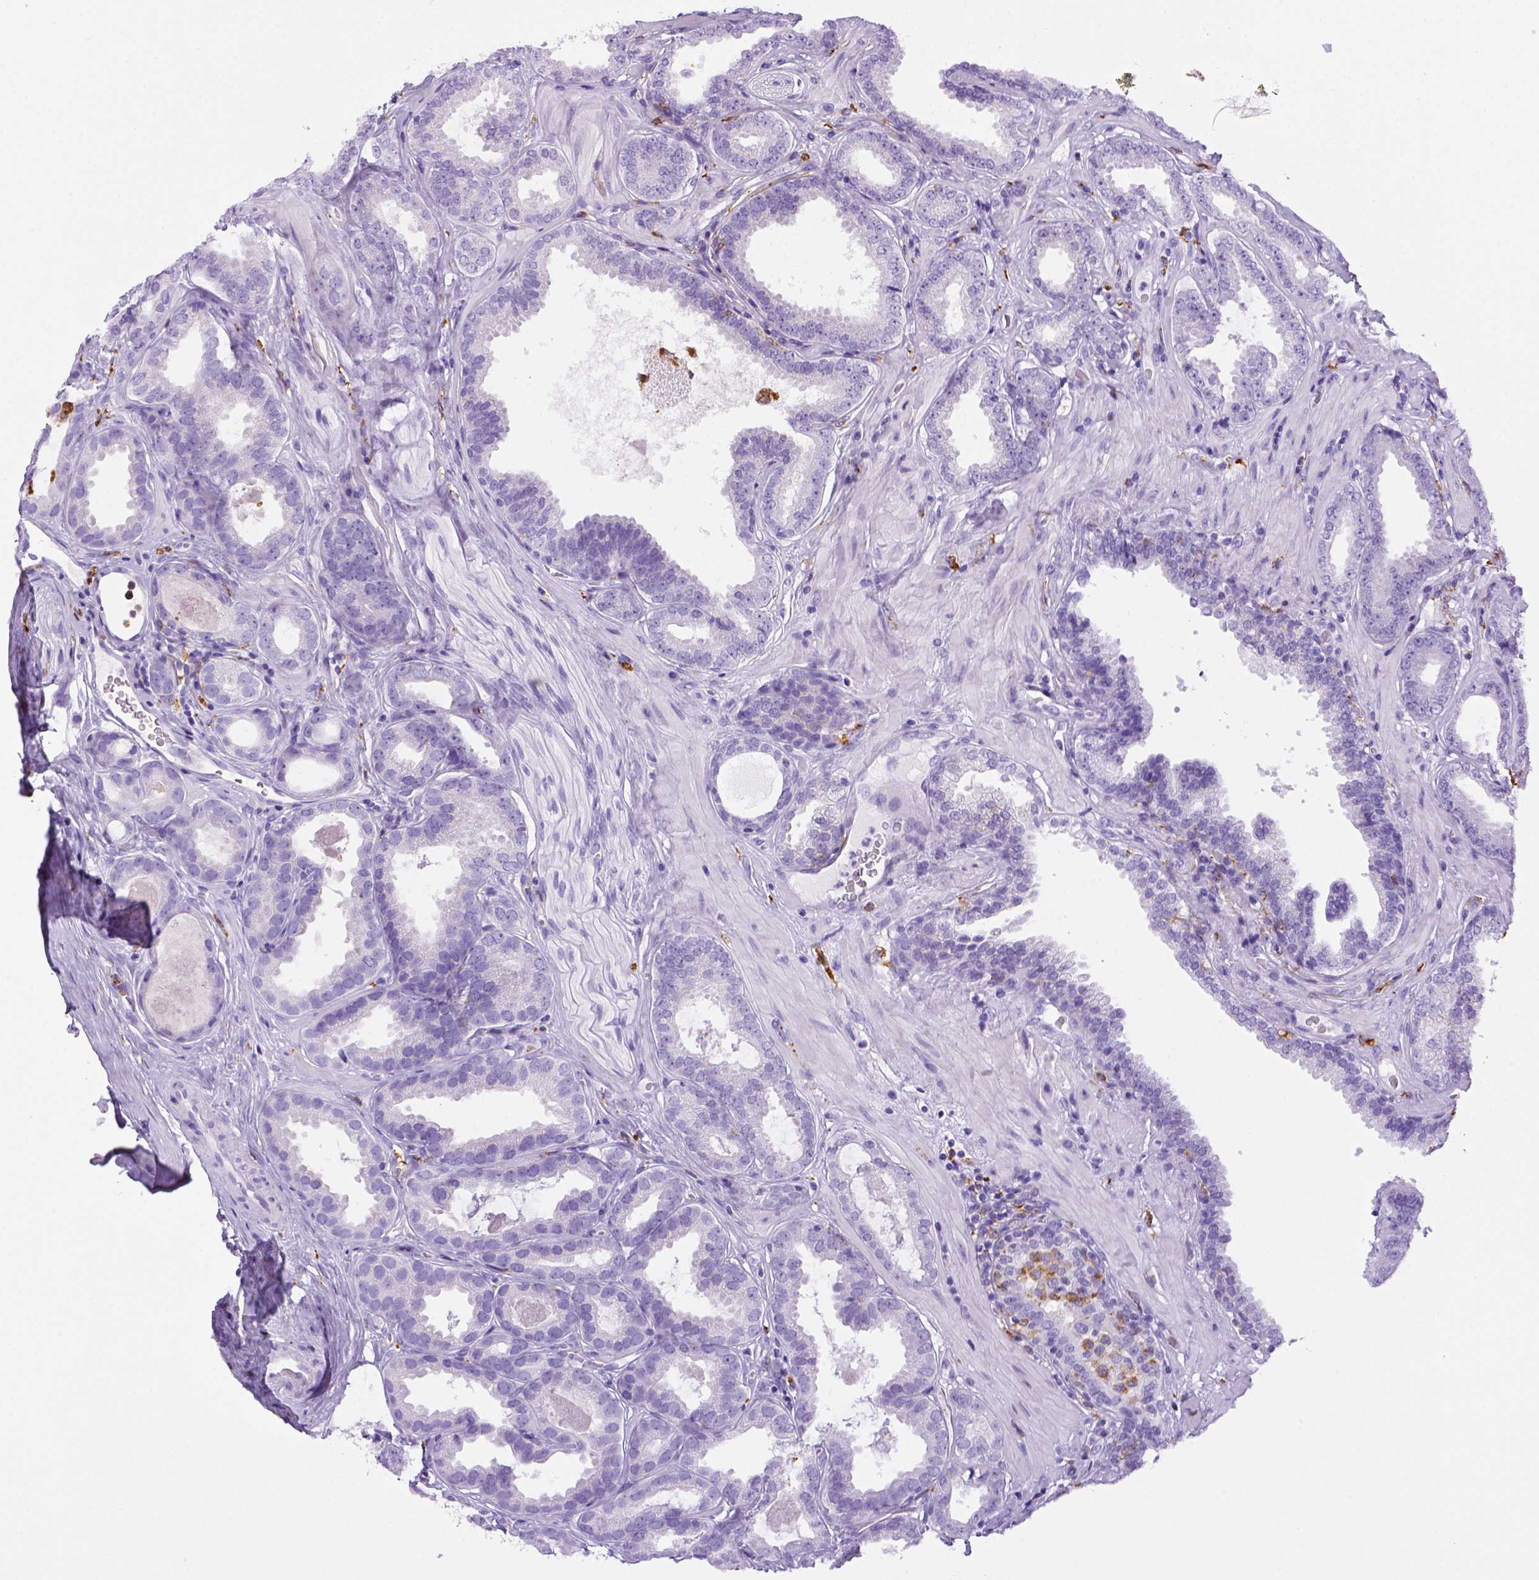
{"staining": {"intensity": "negative", "quantity": "none", "location": "none"}, "tissue": "prostate cancer", "cell_type": "Tumor cells", "image_type": "cancer", "snomed": [{"axis": "morphology", "description": "Adenocarcinoma, NOS"}, {"axis": "topography", "description": "Prostate"}], "caption": "Prostate cancer (adenocarcinoma) was stained to show a protein in brown. There is no significant expression in tumor cells.", "gene": "CD68", "patient": {"sex": "male", "age": 64}}